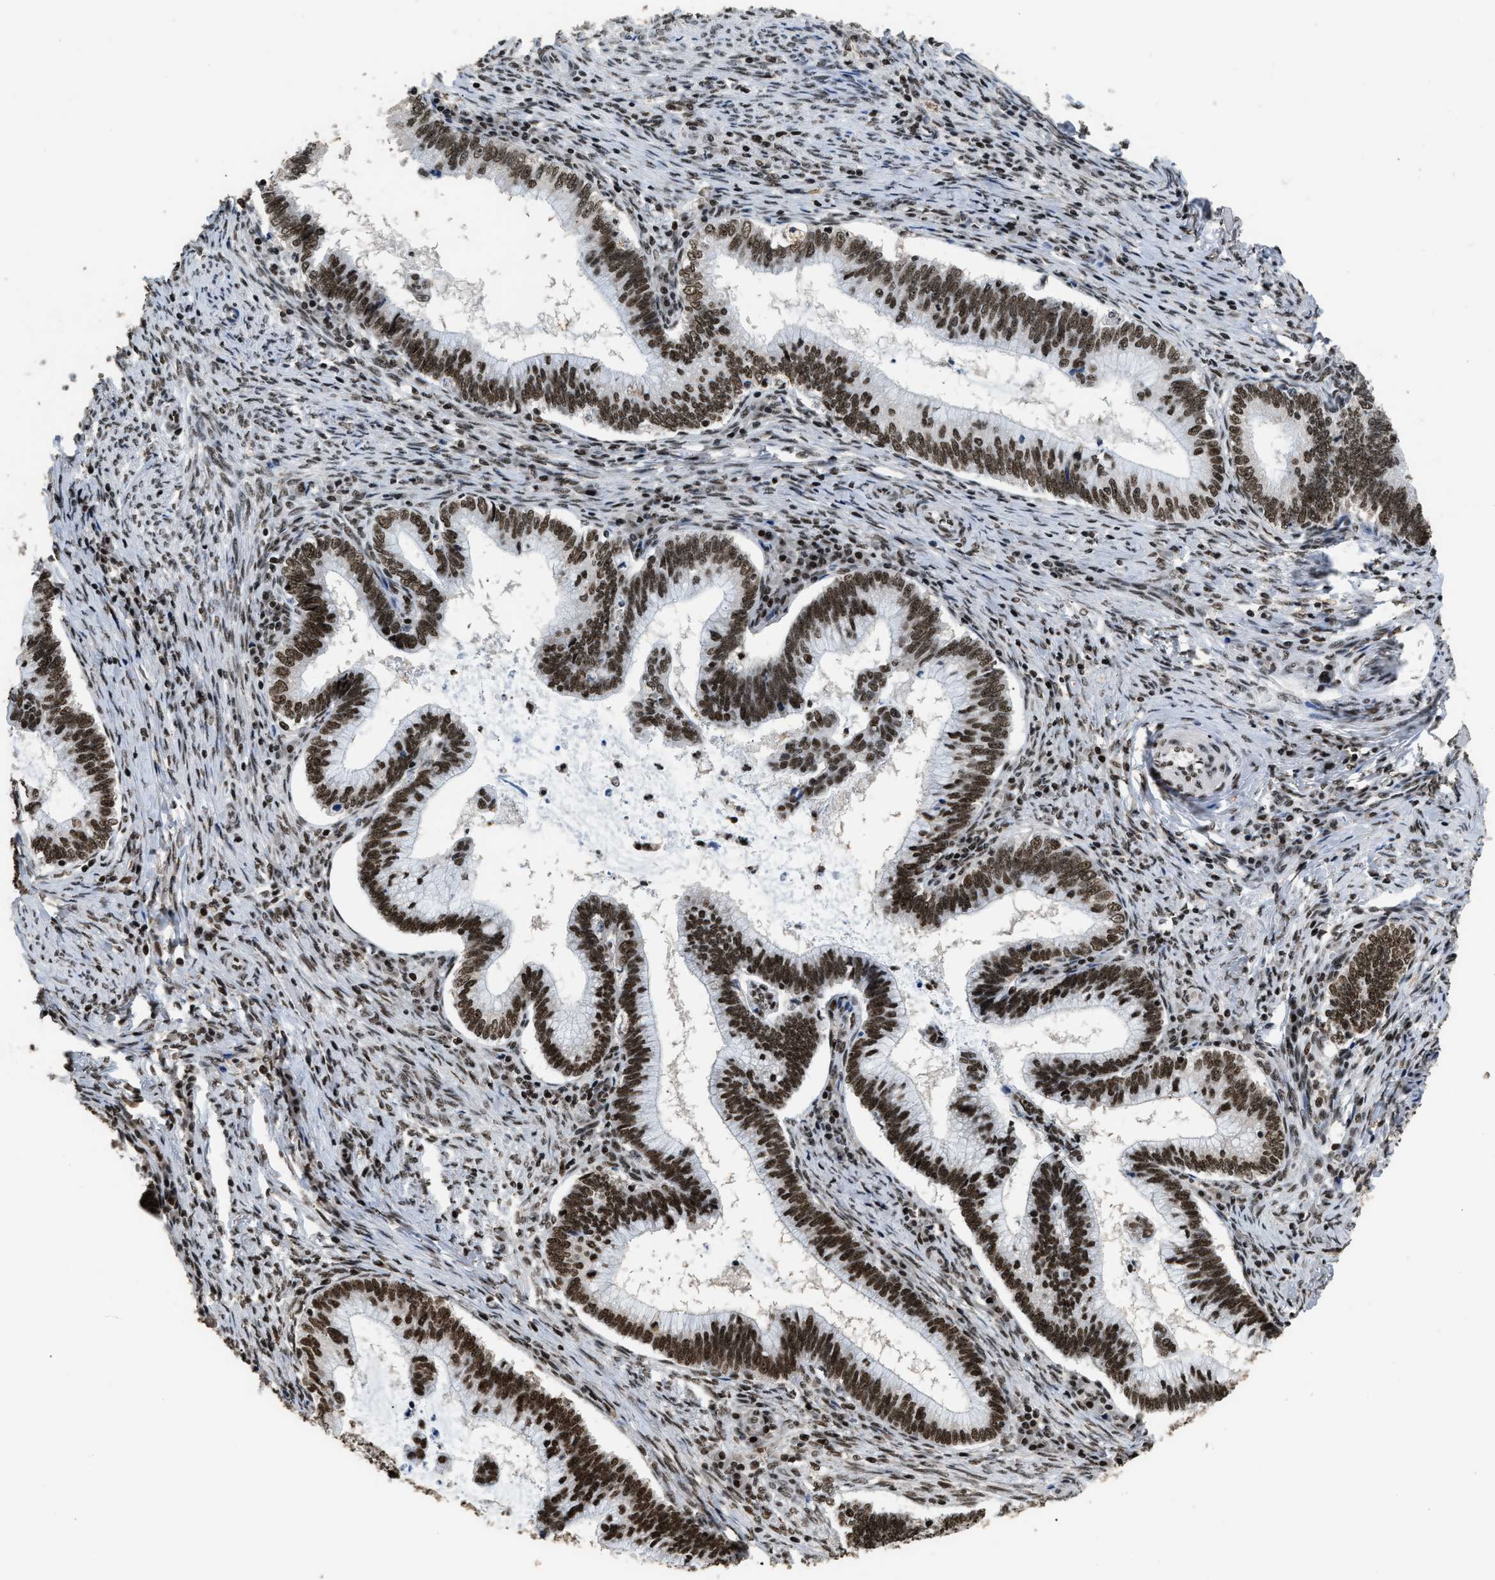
{"staining": {"intensity": "strong", "quantity": ">75%", "location": "nuclear"}, "tissue": "cervical cancer", "cell_type": "Tumor cells", "image_type": "cancer", "snomed": [{"axis": "morphology", "description": "Adenocarcinoma, NOS"}, {"axis": "topography", "description": "Cervix"}], "caption": "This is a photomicrograph of IHC staining of cervical cancer (adenocarcinoma), which shows strong staining in the nuclear of tumor cells.", "gene": "RAD21", "patient": {"sex": "female", "age": 36}}